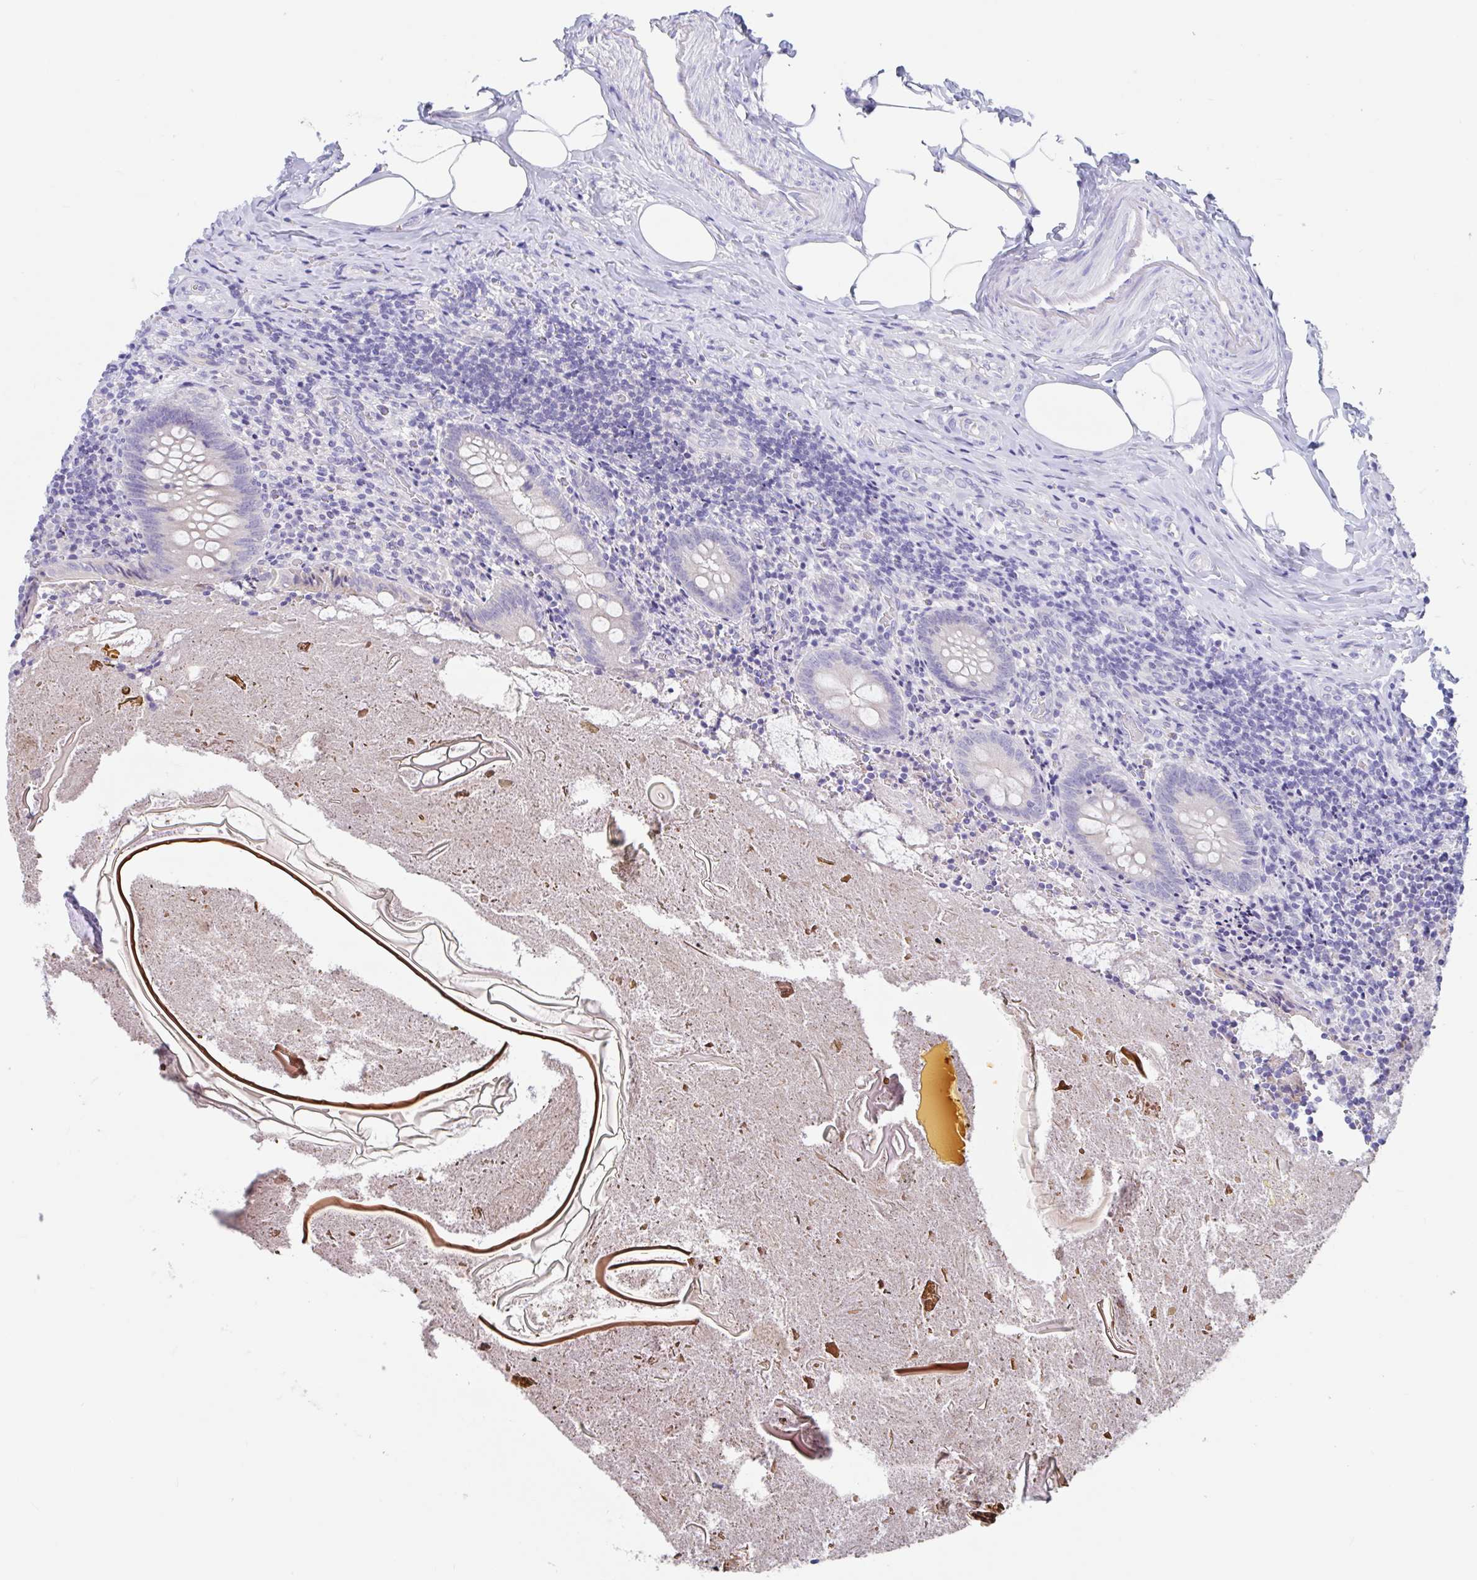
{"staining": {"intensity": "weak", "quantity": "25%-75%", "location": "cytoplasmic/membranous"}, "tissue": "appendix", "cell_type": "Glandular cells", "image_type": "normal", "snomed": [{"axis": "morphology", "description": "Normal tissue, NOS"}, {"axis": "topography", "description": "Appendix"}], "caption": "DAB (3,3'-diaminobenzidine) immunohistochemical staining of normal appendix displays weak cytoplasmic/membranous protein expression in approximately 25%-75% of glandular cells.", "gene": "OR6N2", "patient": {"sex": "female", "age": 17}}